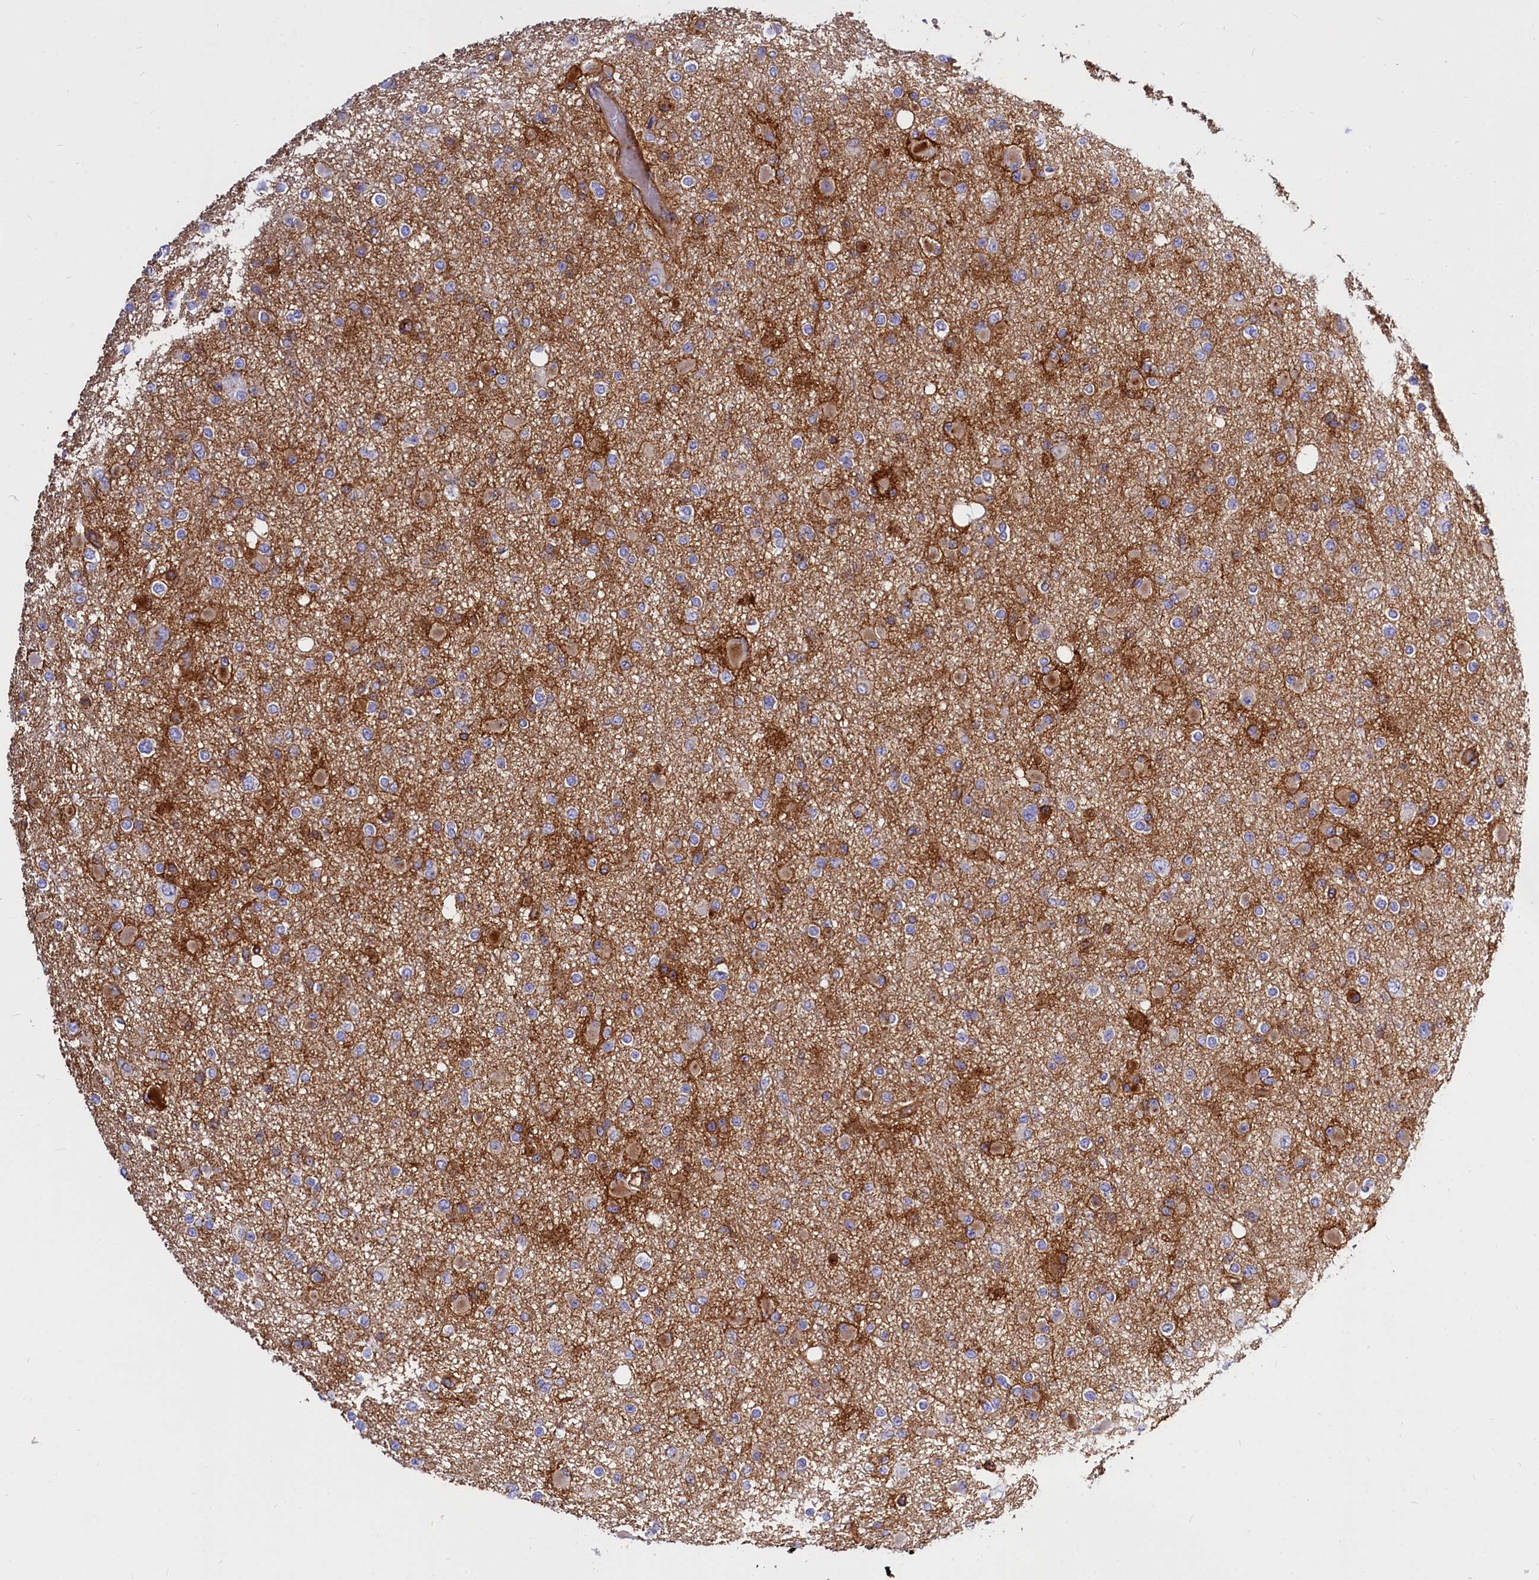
{"staining": {"intensity": "negative", "quantity": "none", "location": "none"}, "tissue": "glioma", "cell_type": "Tumor cells", "image_type": "cancer", "snomed": [{"axis": "morphology", "description": "Glioma, malignant, Low grade"}, {"axis": "topography", "description": "Brain"}], "caption": "Tumor cells show no significant positivity in glioma. Nuclei are stained in blue.", "gene": "ANO6", "patient": {"sex": "female", "age": 22}}